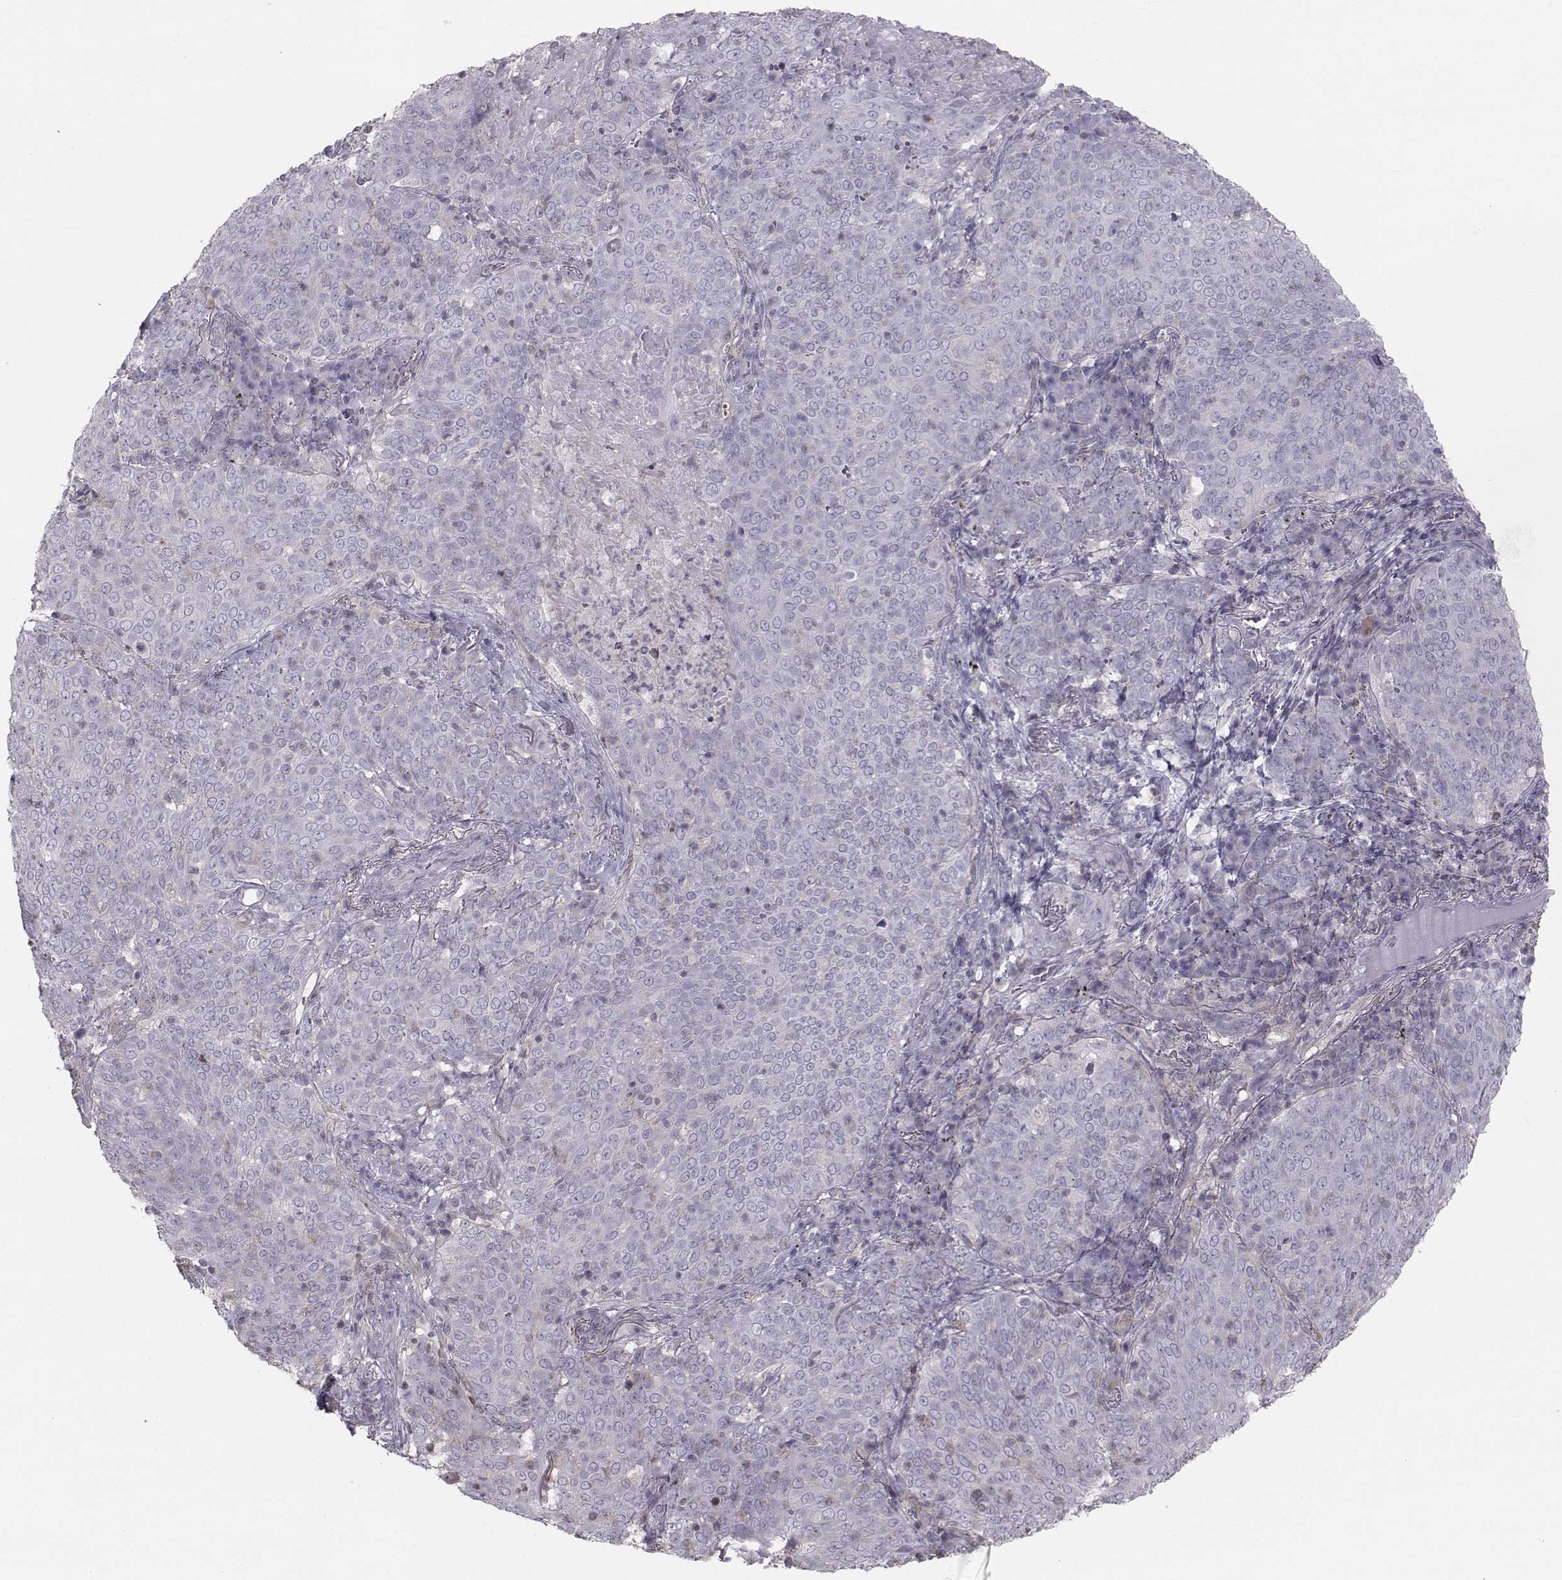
{"staining": {"intensity": "negative", "quantity": "none", "location": "none"}, "tissue": "lung cancer", "cell_type": "Tumor cells", "image_type": "cancer", "snomed": [{"axis": "morphology", "description": "Squamous cell carcinoma, NOS"}, {"axis": "topography", "description": "Lung"}], "caption": "This is a photomicrograph of IHC staining of lung cancer, which shows no expression in tumor cells.", "gene": "GARIN3", "patient": {"sex": "male", "age": 82}}